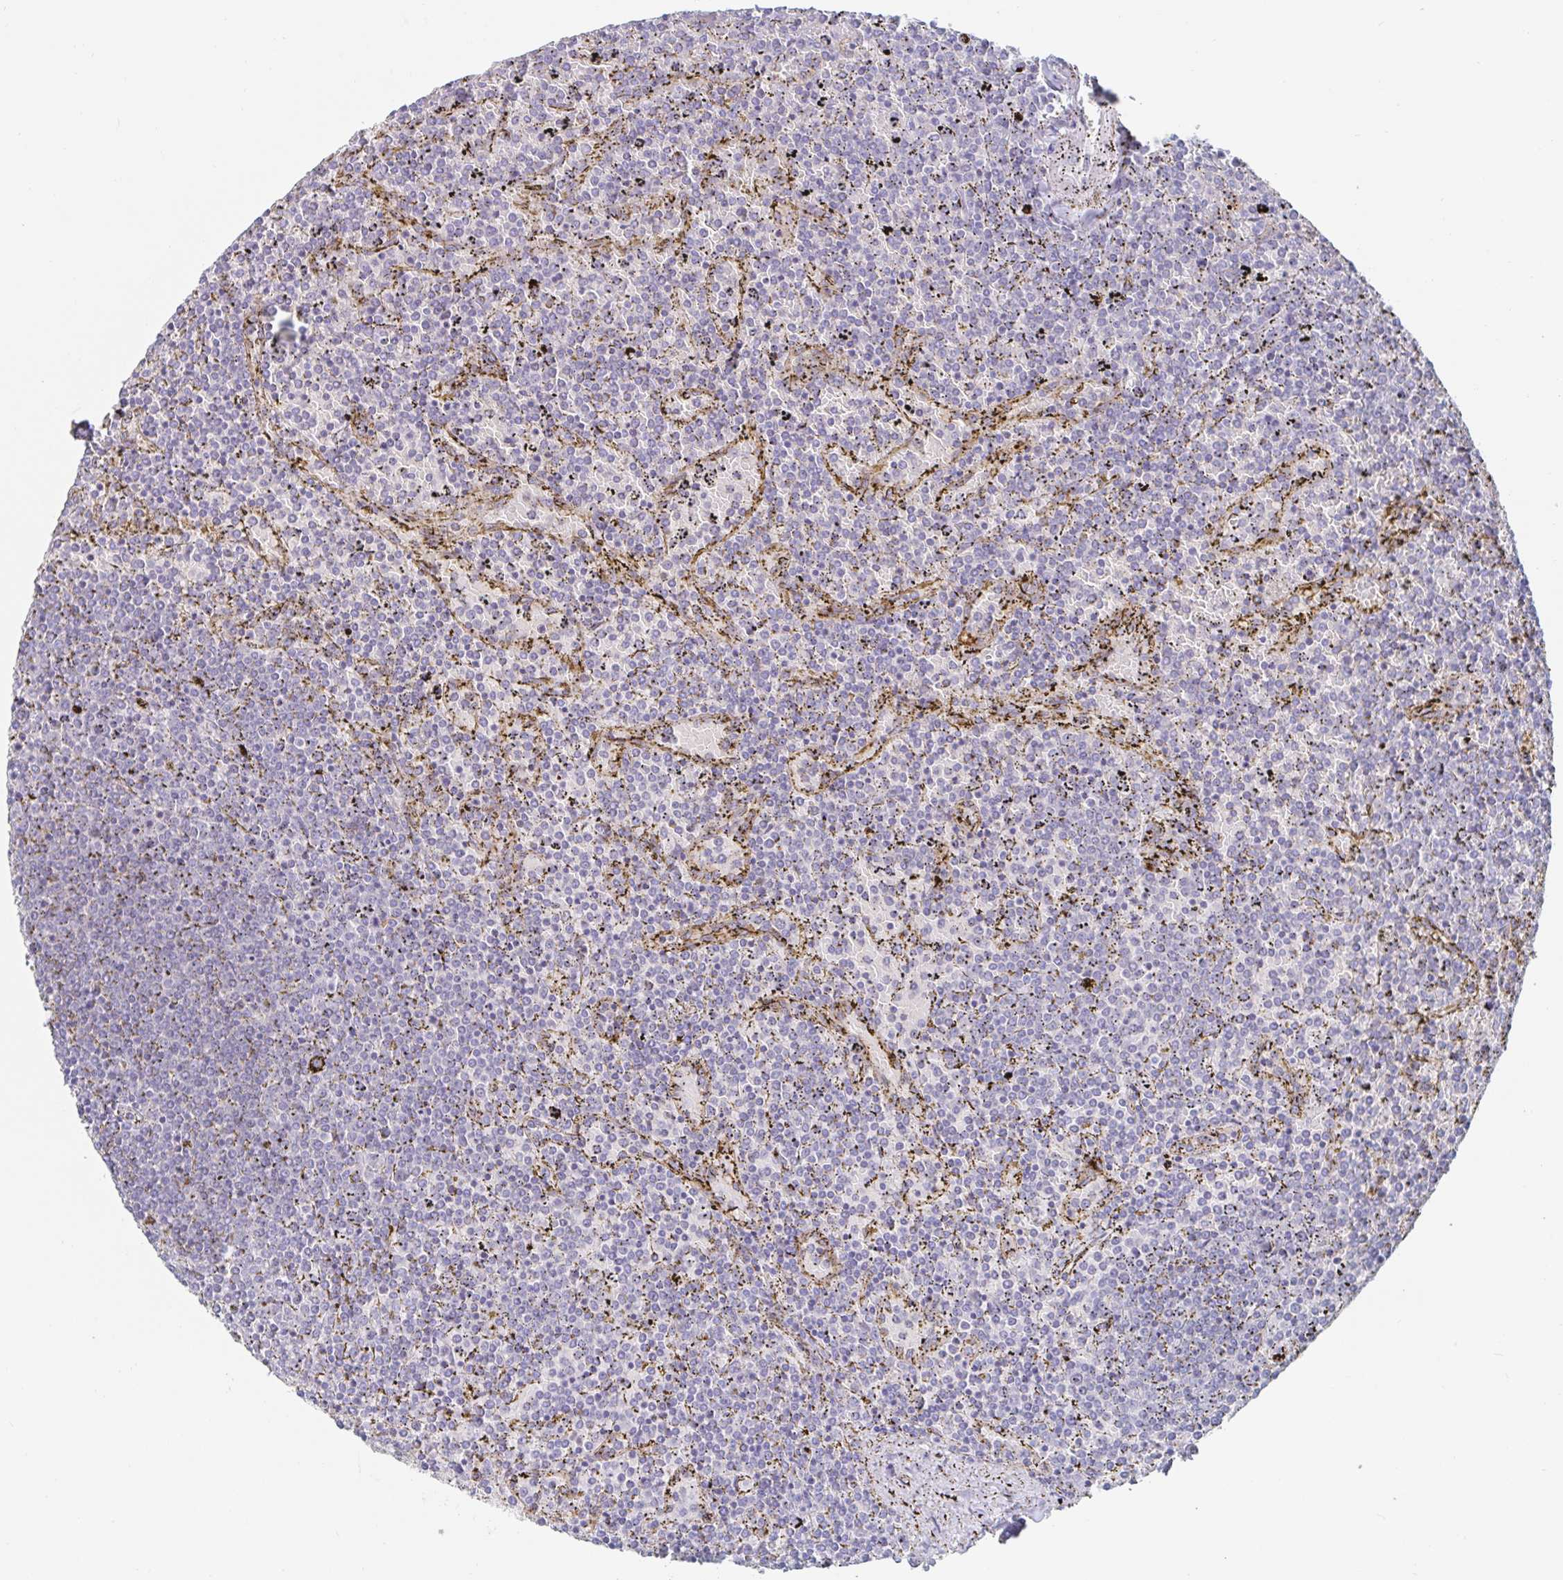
{"staining": {"intensity": "negative", "quantity": "none", "location": "none"}, "tissue": "lymphoma", "cell_type": "Tumor cells", "image_type": "cancer", "snomed": [{"axis": "morphology", "description": "Malignant lymphoma, non-Hodgkin's type, Low grade"}, {"axis": "topography", "description": "Spleen"}], "caption": "Immunohistochemistry micrograph of neoplastic tissue: lymphoma stained with DAB (3,3'-diaminobenzidine) reveals no significant protein expression in tumor cells.", "gene": "SPPL3", "patient": {"sex": "female", "age": 77}}